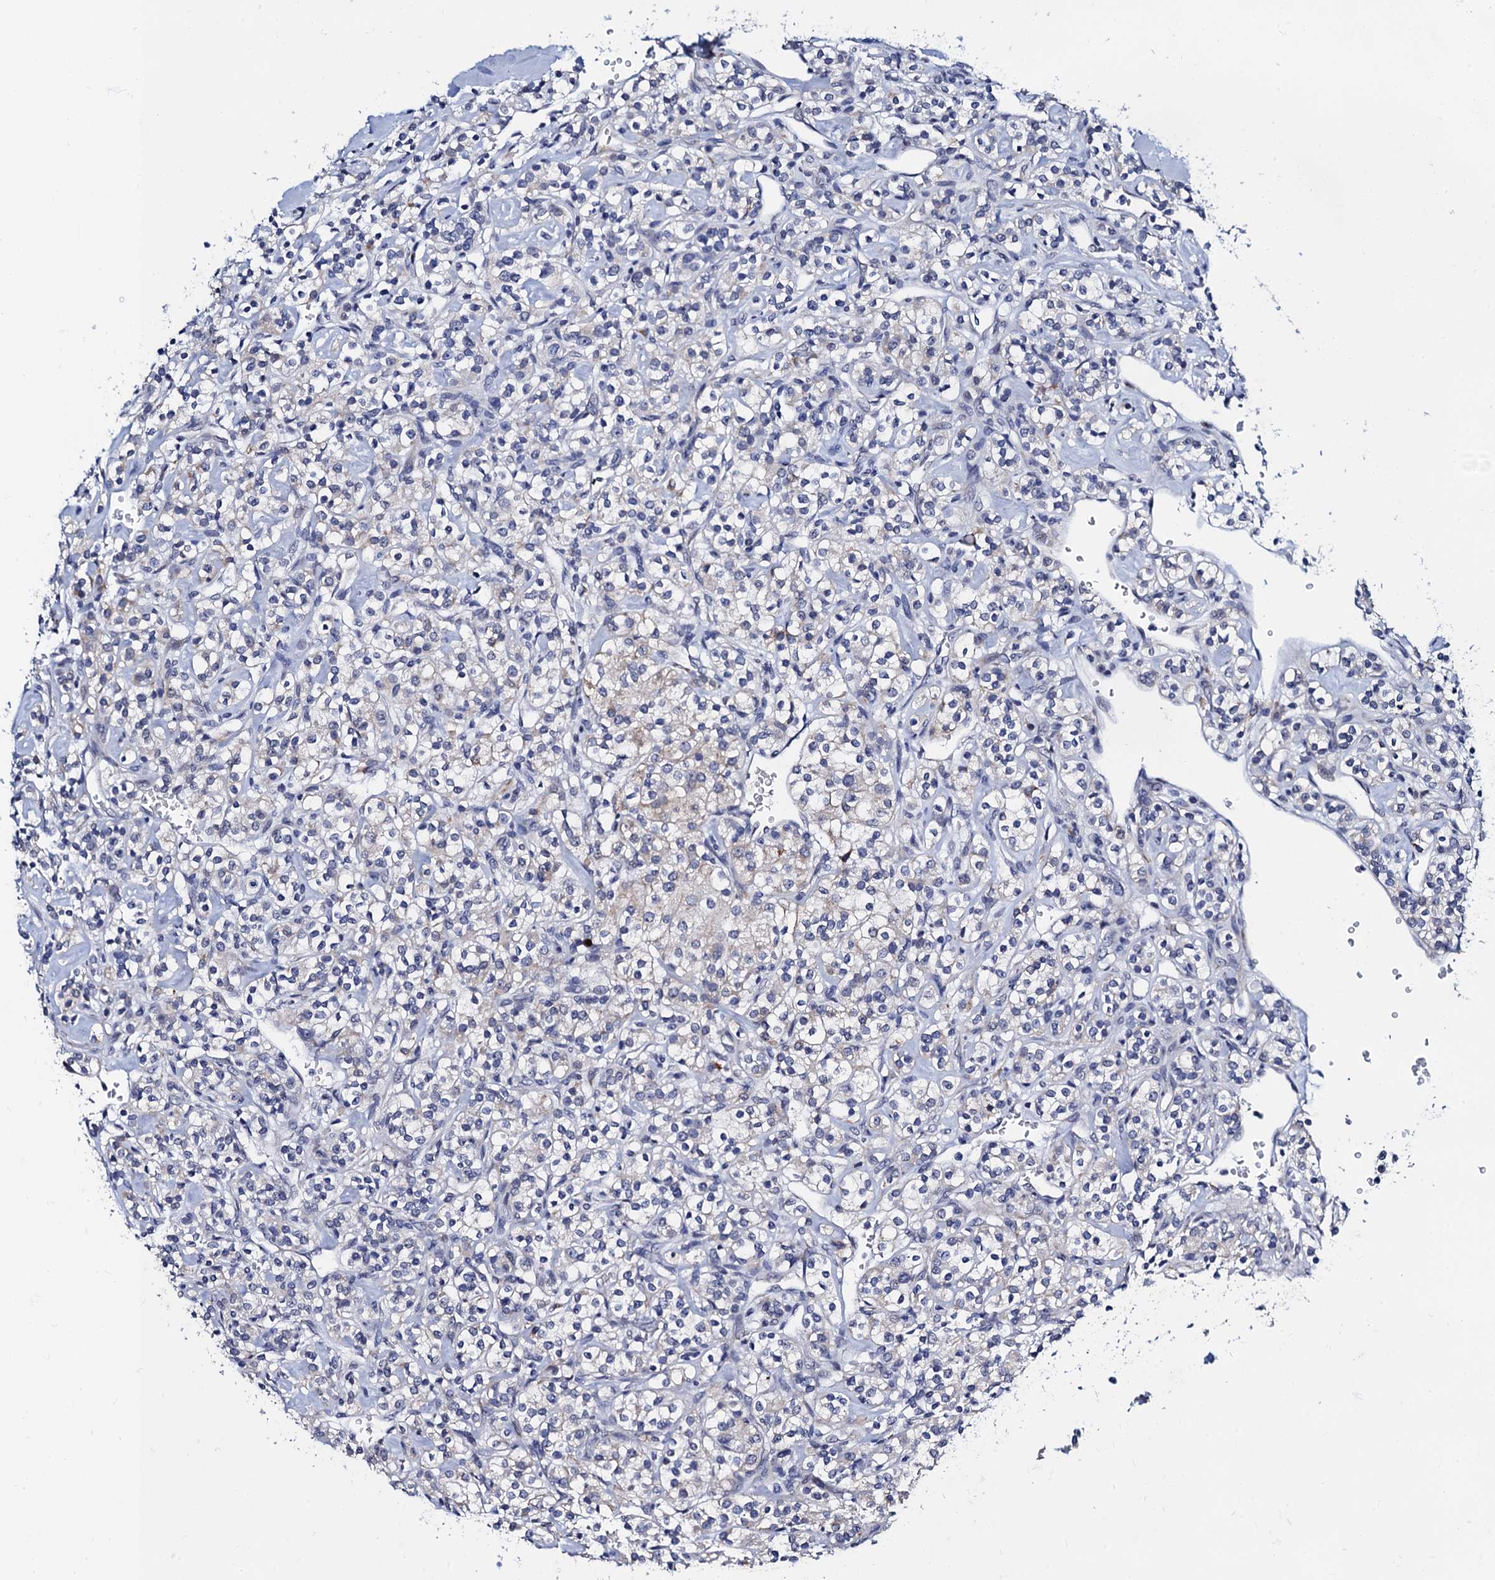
{"staining": {"intensity": "negative", "quantity": "none", "location": "none"}, "tissue": "renal cancer", "cell_type": "Tumor cells", "image_type": "cancer", "snomed": [{"axis": "morphology", "description": "Adenocarcinoma, NOS"}, {"axis": "topography", "description": "Kidney"}], "caption": "An image of human adenocarcinoma (renal) is negative for staining in tumor cells.", "gene": "SLC7A10", "patient": {"sex": "male", "age": 77}}